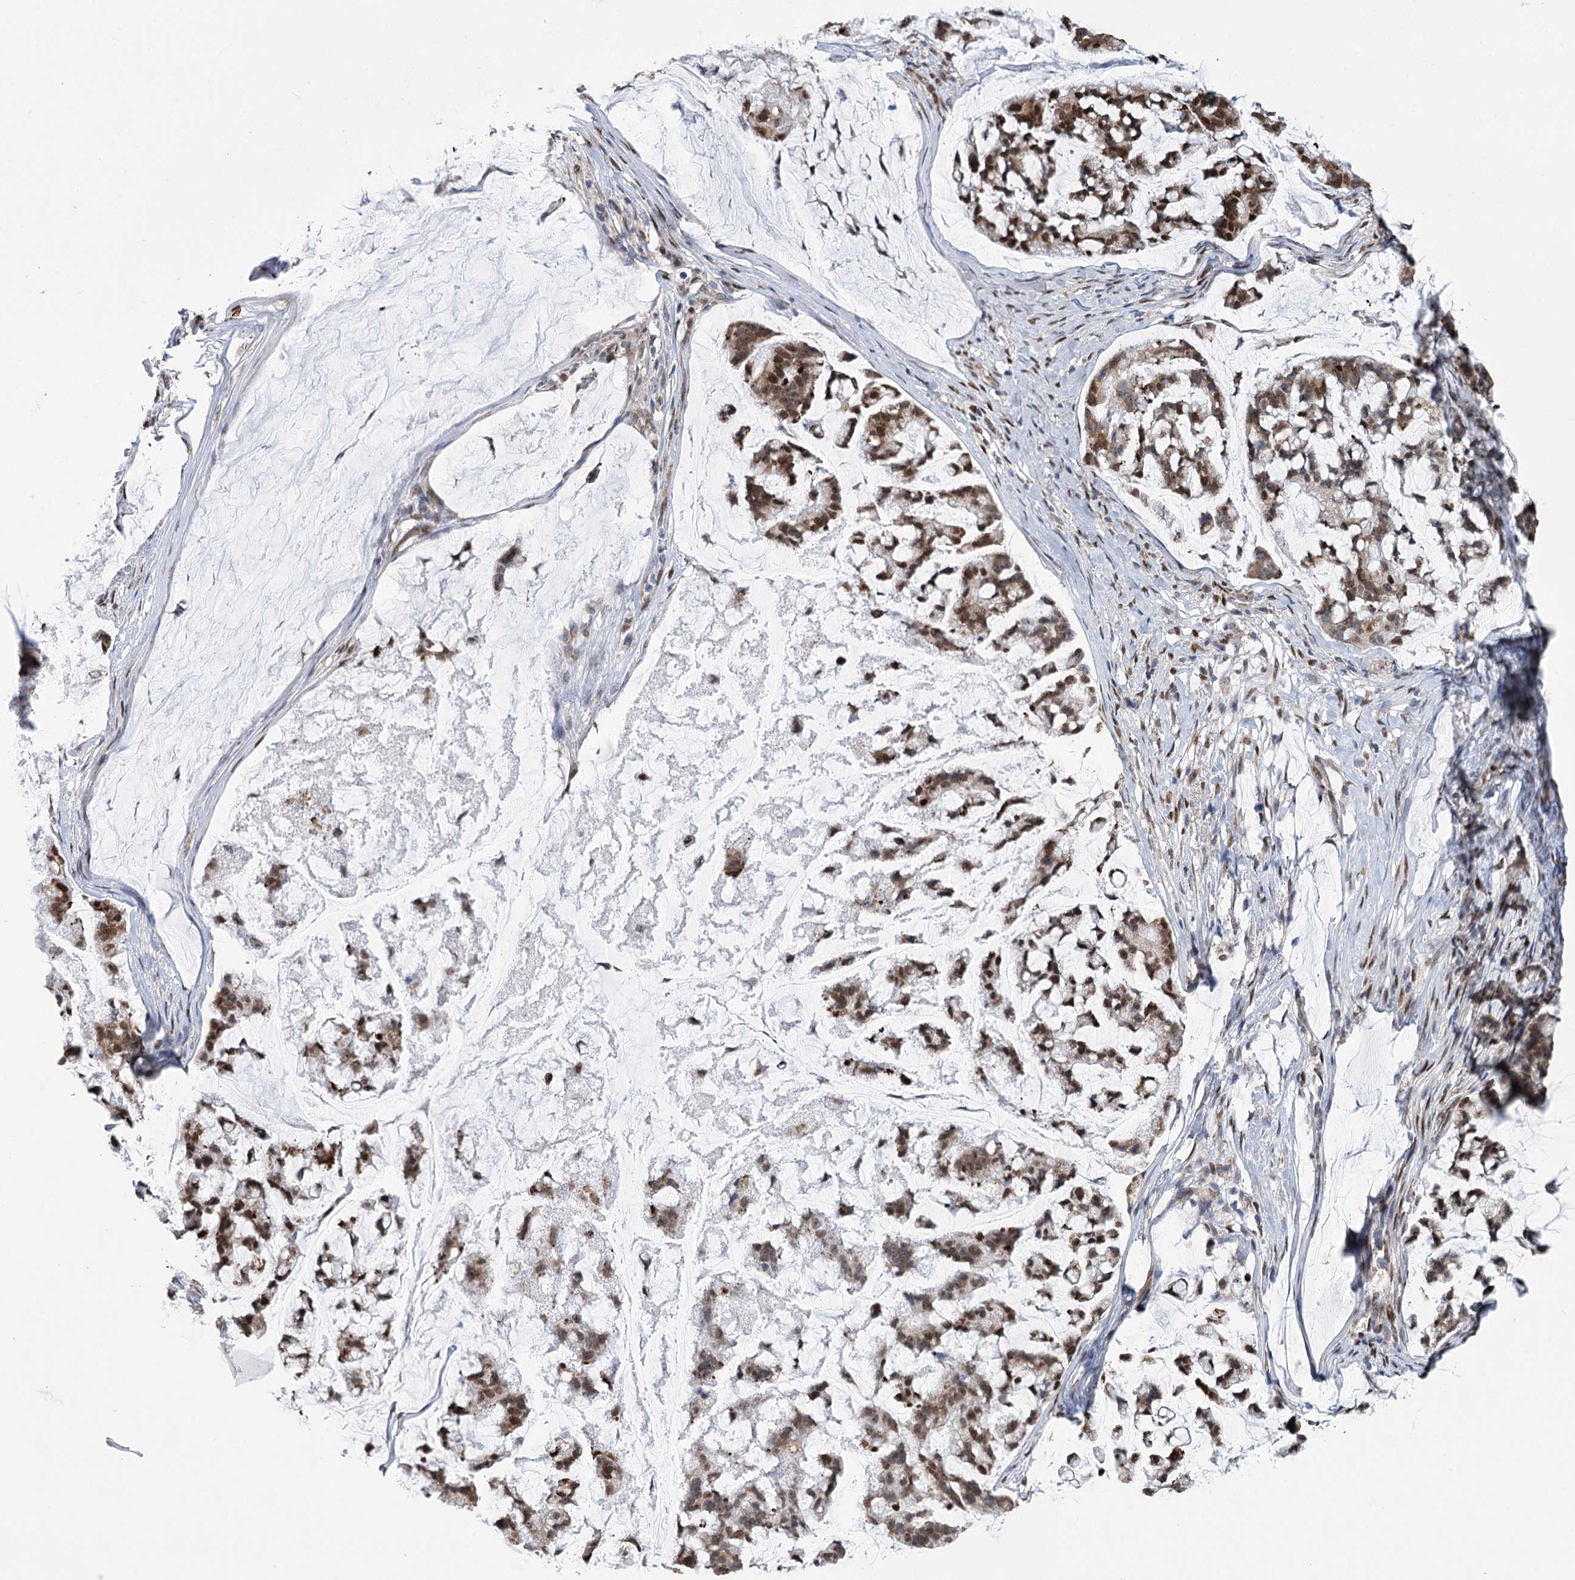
{"staining": {"intensity": "moderate", "quantity": ">75%", "location": "cytoplasmic/membranous,nuclear"}, "tissue": "stomach cancer", "cell_type": "Tumor cells", "image_type": "cancer", "snomed": [{"axis": "morphology", "description": "Adenocarcinoma, NOS"}, {"axis": "topography", "description": "Stomach, lower"}], "caption": "Immunohistochemistry (IHC) histopathology image of human stomach cancer (adenocarcinoma) stained for a protein (brown), which shows medium levels of moderate cytoplasmic/membranous and nuclear positivity in about >75% of tumor cells.", "gene": "NFU1", "patient": {"sex": "male", "age": 67}}